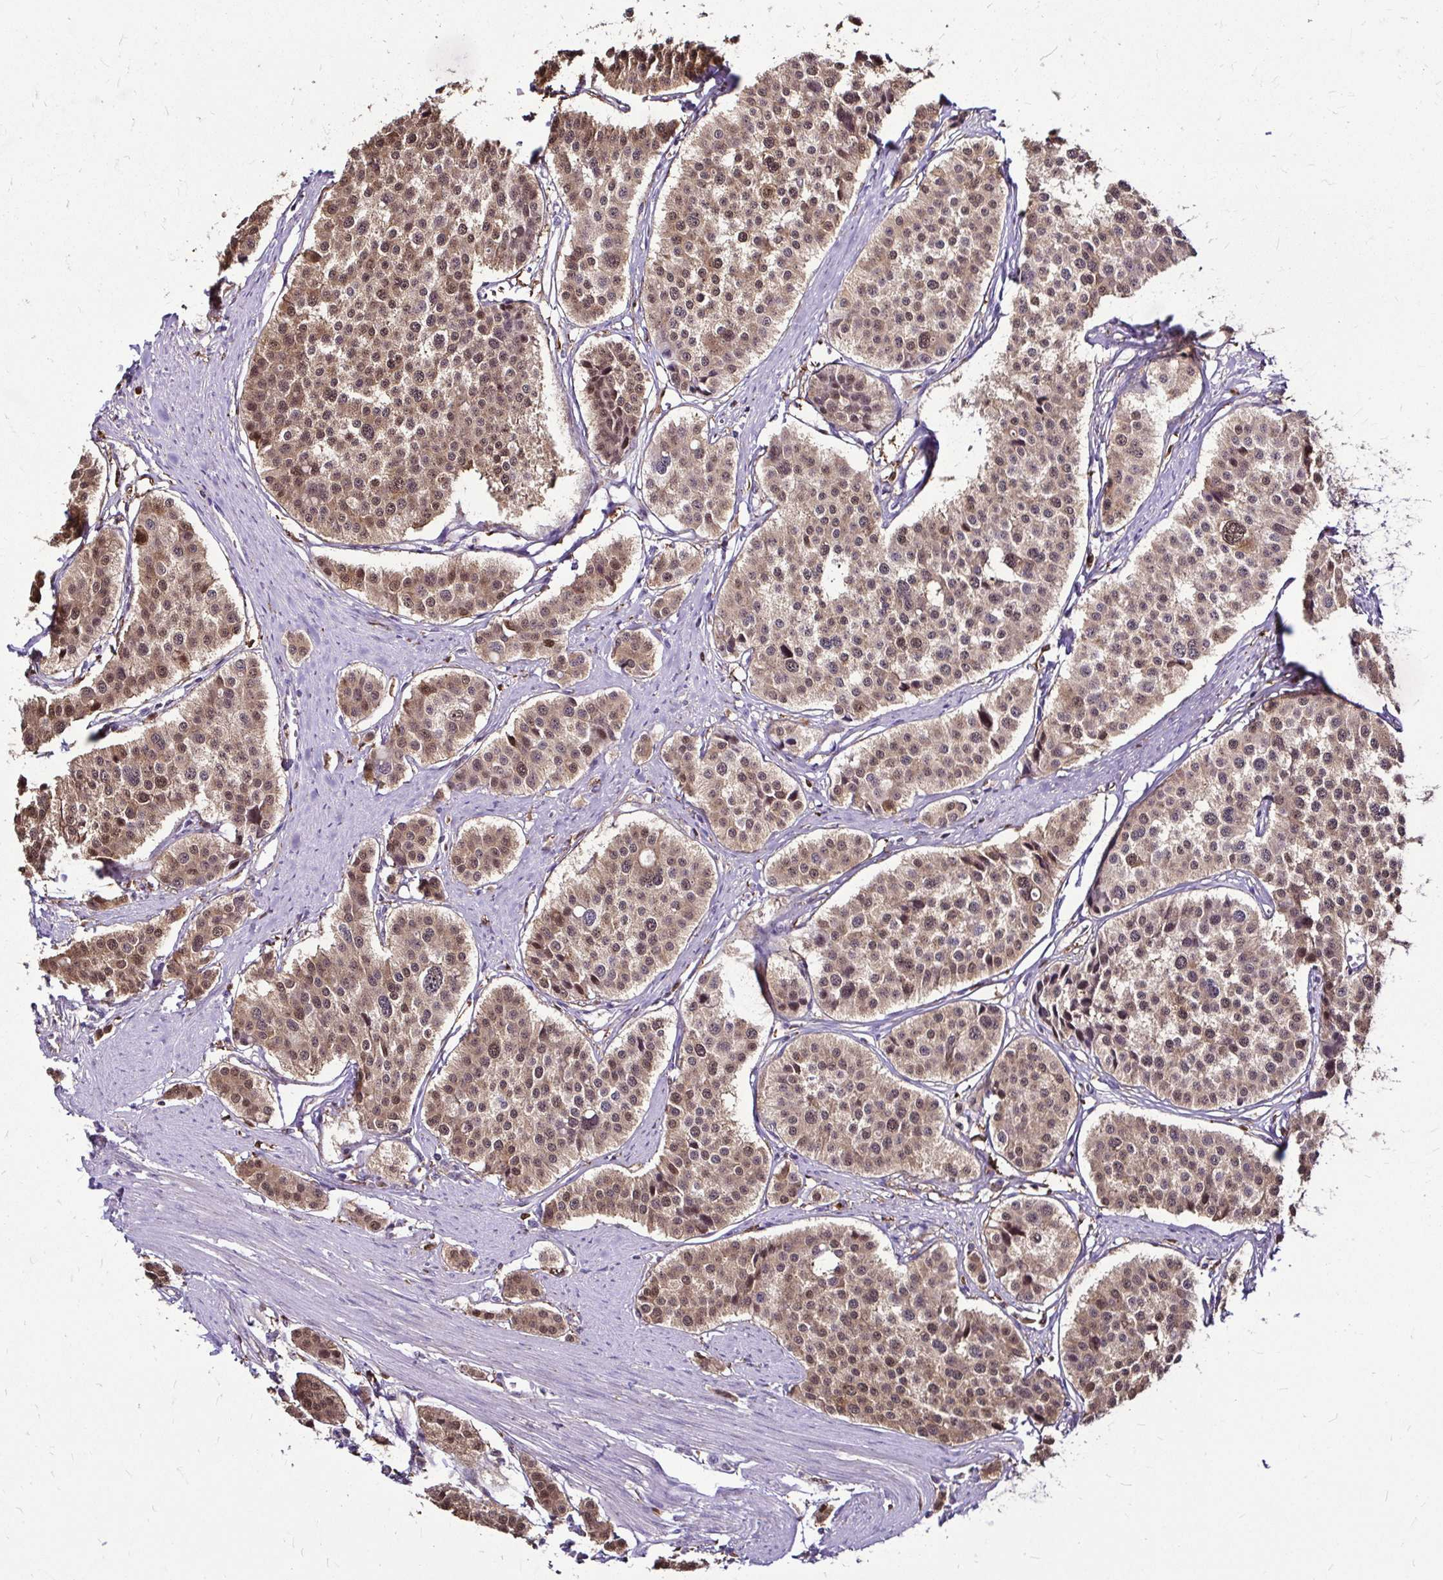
{"staining": {"intensity": "moderate", "quantity": ">75%", "location": "cytoplasmic/membranous,nuclear"}, "tissue": "carcinoid", "cell_type": "Tumor cells", "image_type": "cancer", "snomed": [{"axis": "morphology", "description": "Carcinoid, malignant, NOS"}, {"axis": "topography", "description": "Small intestine"}], "caption": "A brown stain shows moderate cytoplasmic/membranous and nuclear expression of a protein in malignant carcinoid tumor cells. The protein is stained brown, and the nuclei are stained in blue (DAB (3,3'-diaminobenzidine) IHC with brightfield microscopy, high magnification).", "gene": "IDH1", "patient": {"sex": "male", "age": 60}}